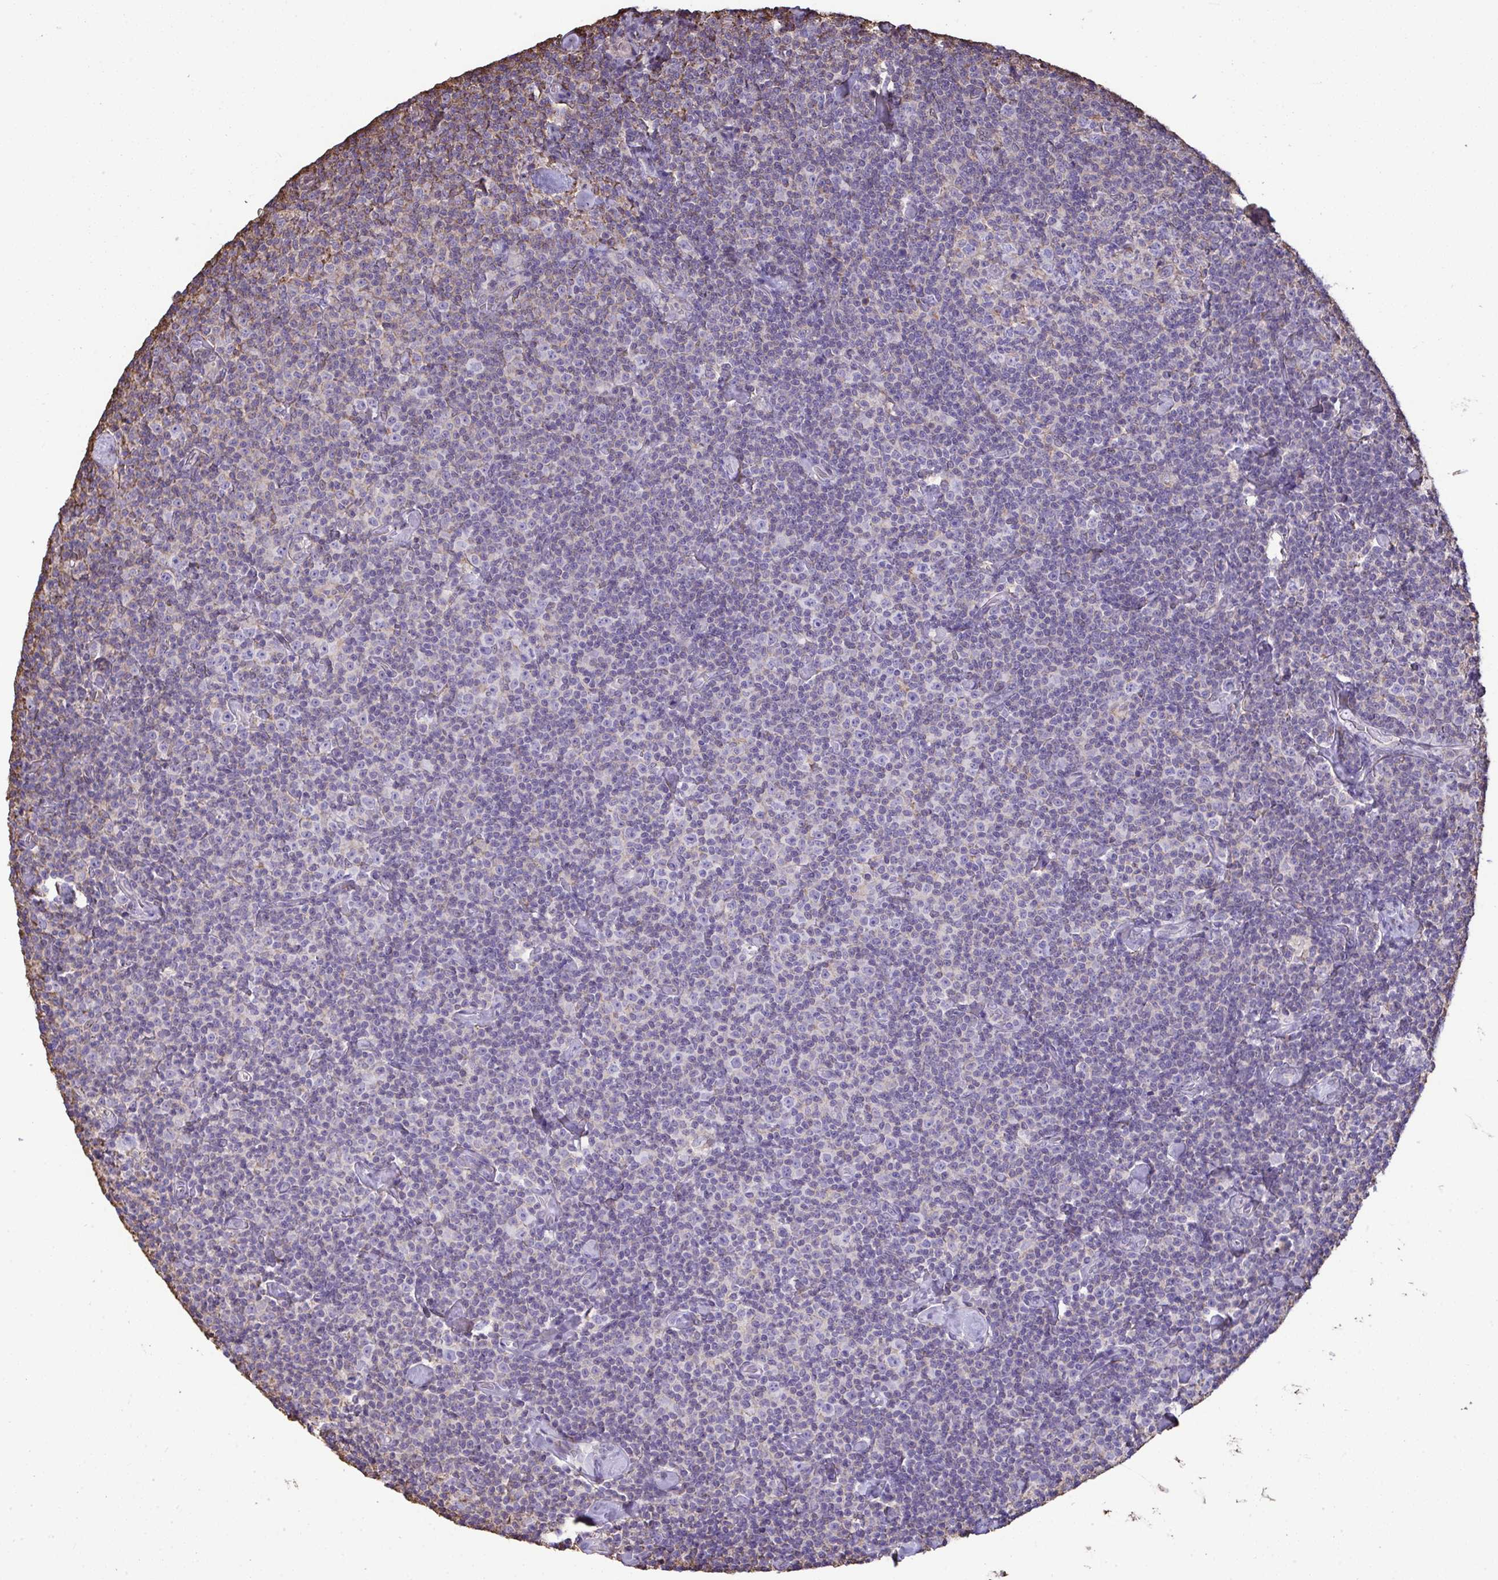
{"staining": {"intensity": "negative", "quantity": "none", "location": "none"}, "tissue": "lymphoma", "cell_type": "Tumor cells", "image_type": "cancer", "snomed": [{"axis": "morphology", "description": "Malignant lymphoma, non-Hodgkin's type, Low grade"}, {"axis": "topography", "description": "Lymph node"}], "caption": "IHC photomicrograph of human malignant lymphoma, non-Hodgkin's type (low-grade) stained for a protein (brown), which displays no staining in tumor cells. (DAB (3,3'-diaminobenzidine) immunohistochemistry visualized using brightfield microscopy, high magnification).", "gene": "ANXA5", "patient": {"sex": "male", "age": 81}}